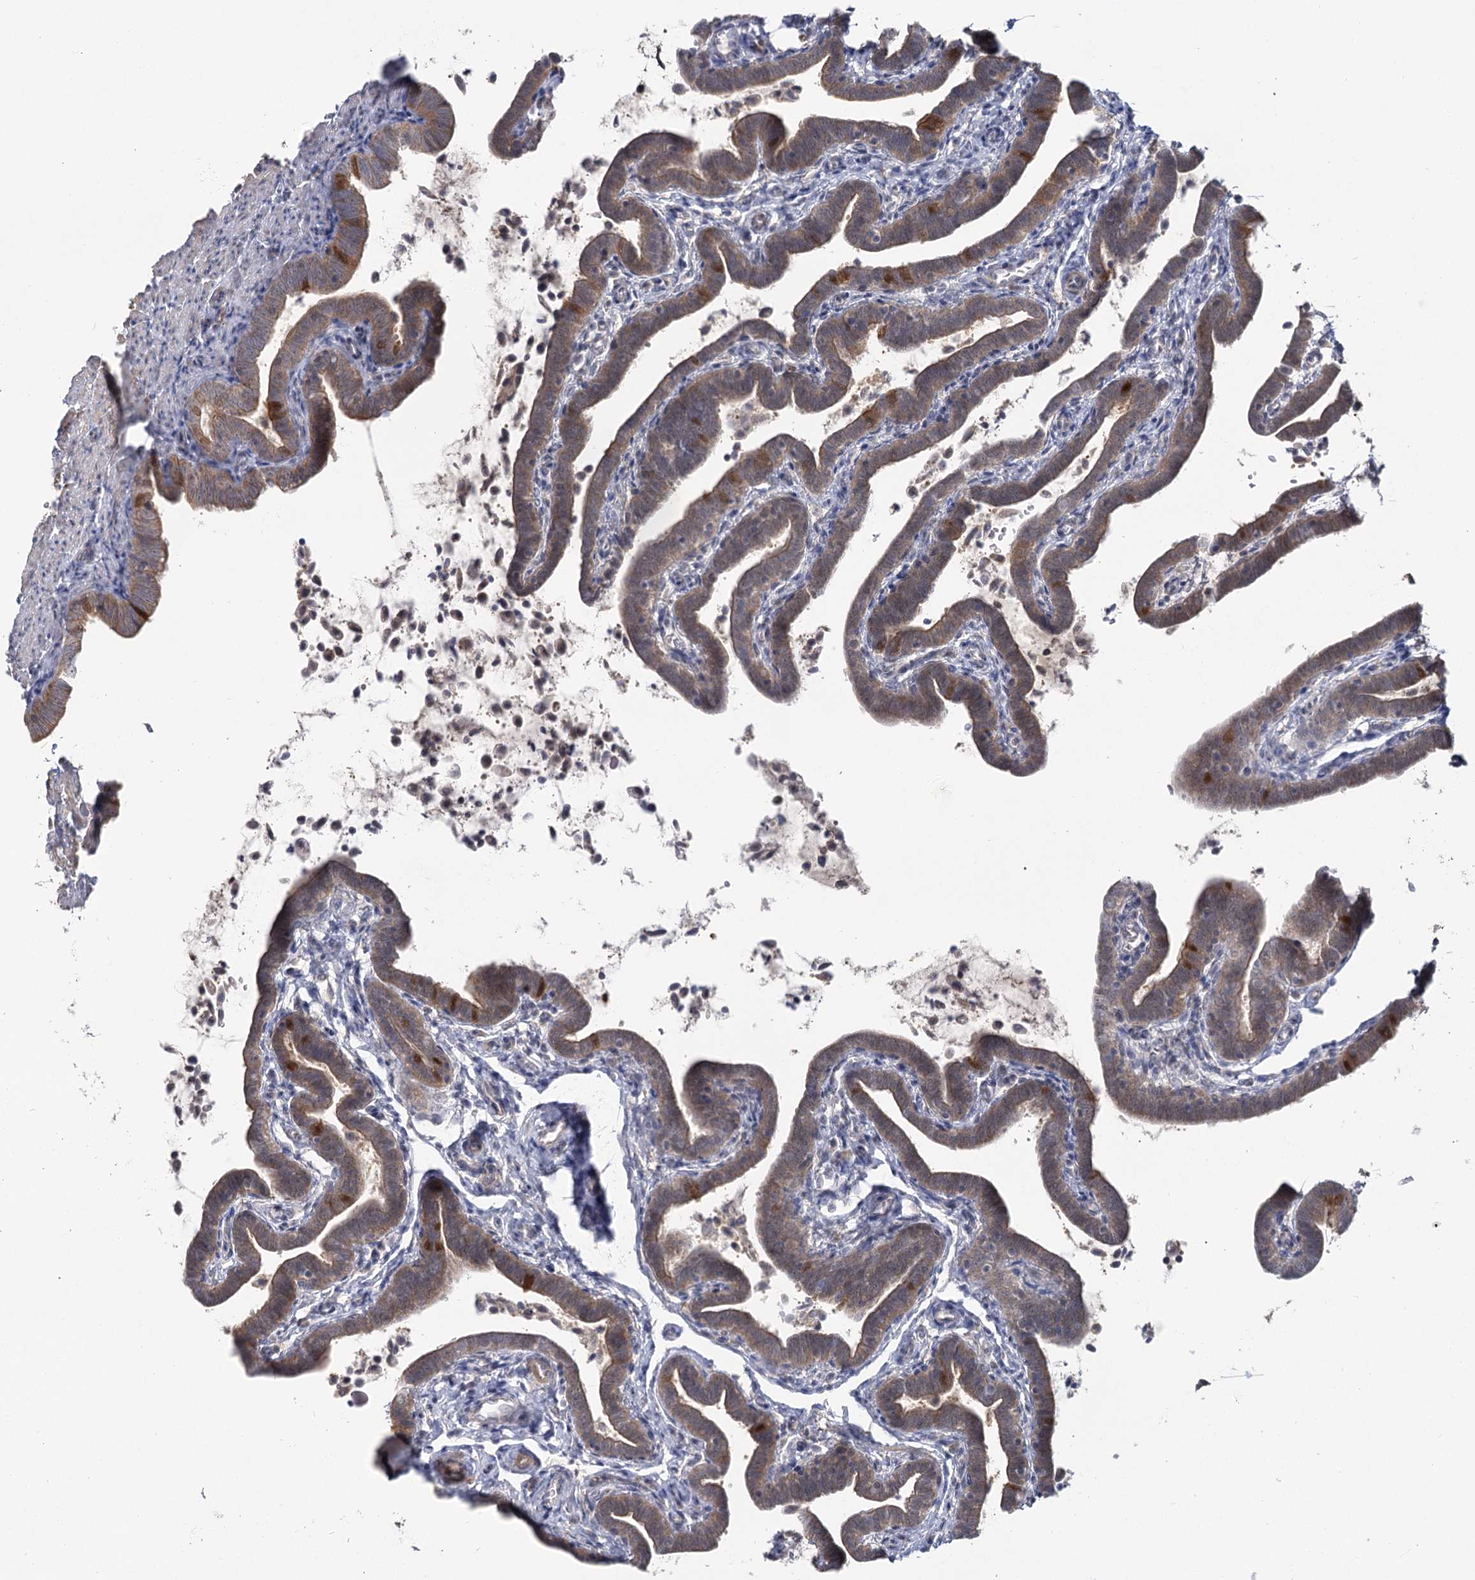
{"staining": {"intensity": "weak", "quantity": ">75%", "location": "cytoplasmic/membranous"}, "tissue": "fallopian tube", "cell_type": "Glandular cells", "image_type": "normal", "snomed": [{"axis": "morphology", "description": "Normal tissue, NOS"}, {"axis": "topography", "description": "Fallopian tube"}], "caption": "Human fallopian tube stained for a protein (brown) displays weak cytoplasmic/membranous positive staining in about >75% of glandular cells.", "gene": "TBC1D9B", "patient": {"sex": "female", "age": 36}}